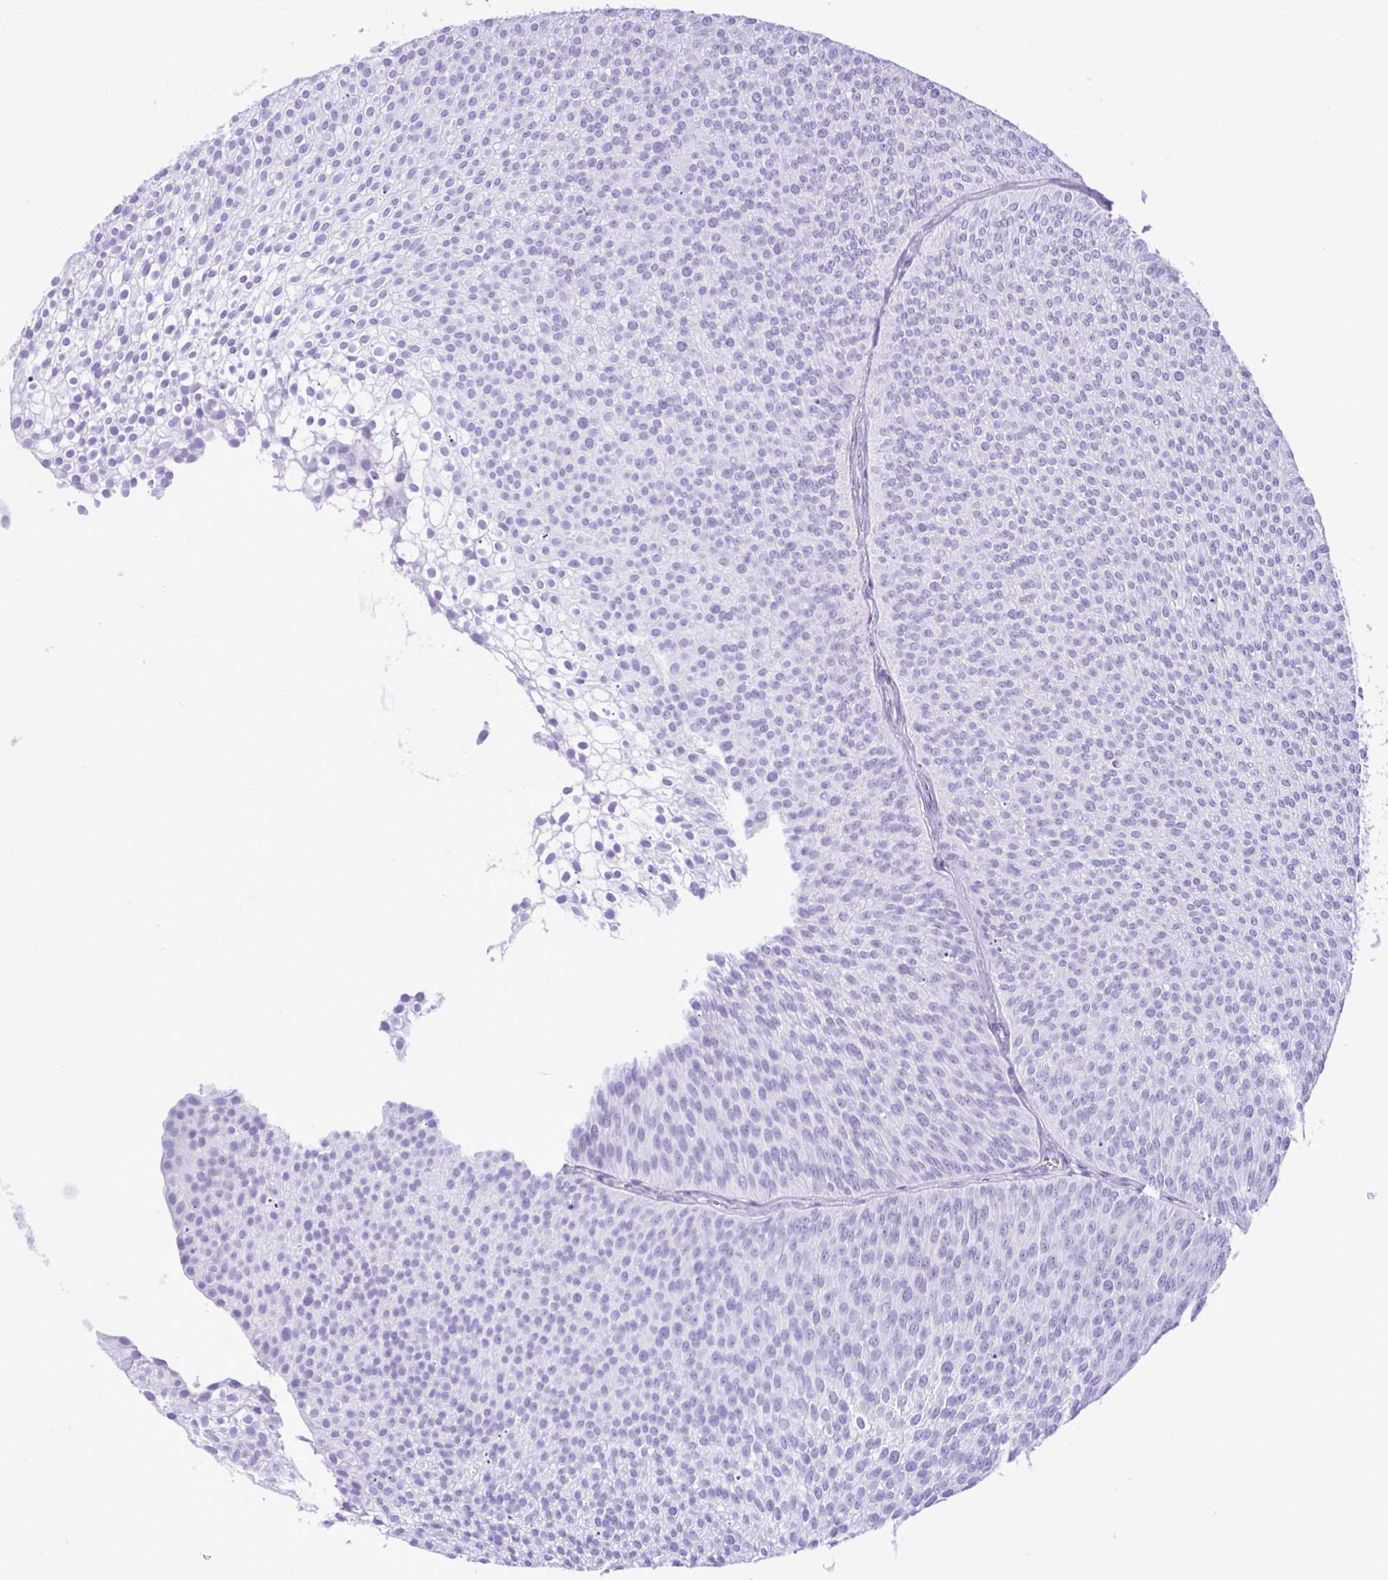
{"staining": {"intensity": "negative", "quantity": "none", "location": "none"}, "tissue": "urothelial cancer", "cell_type": "Tumor cells", "image_type": "cancer", "snomed": [{"axis": "morphology", "description": "Urothelial carcinoma, Low grade"}, {"axis": "topography", "description": "Urinary bladder"}], "caption": "Histopathology image shows no protein staining in tumor cells of urothelial cancer tissue.", "gene": "ZNF101", "patient": {"sex": "male", "age": 91}}